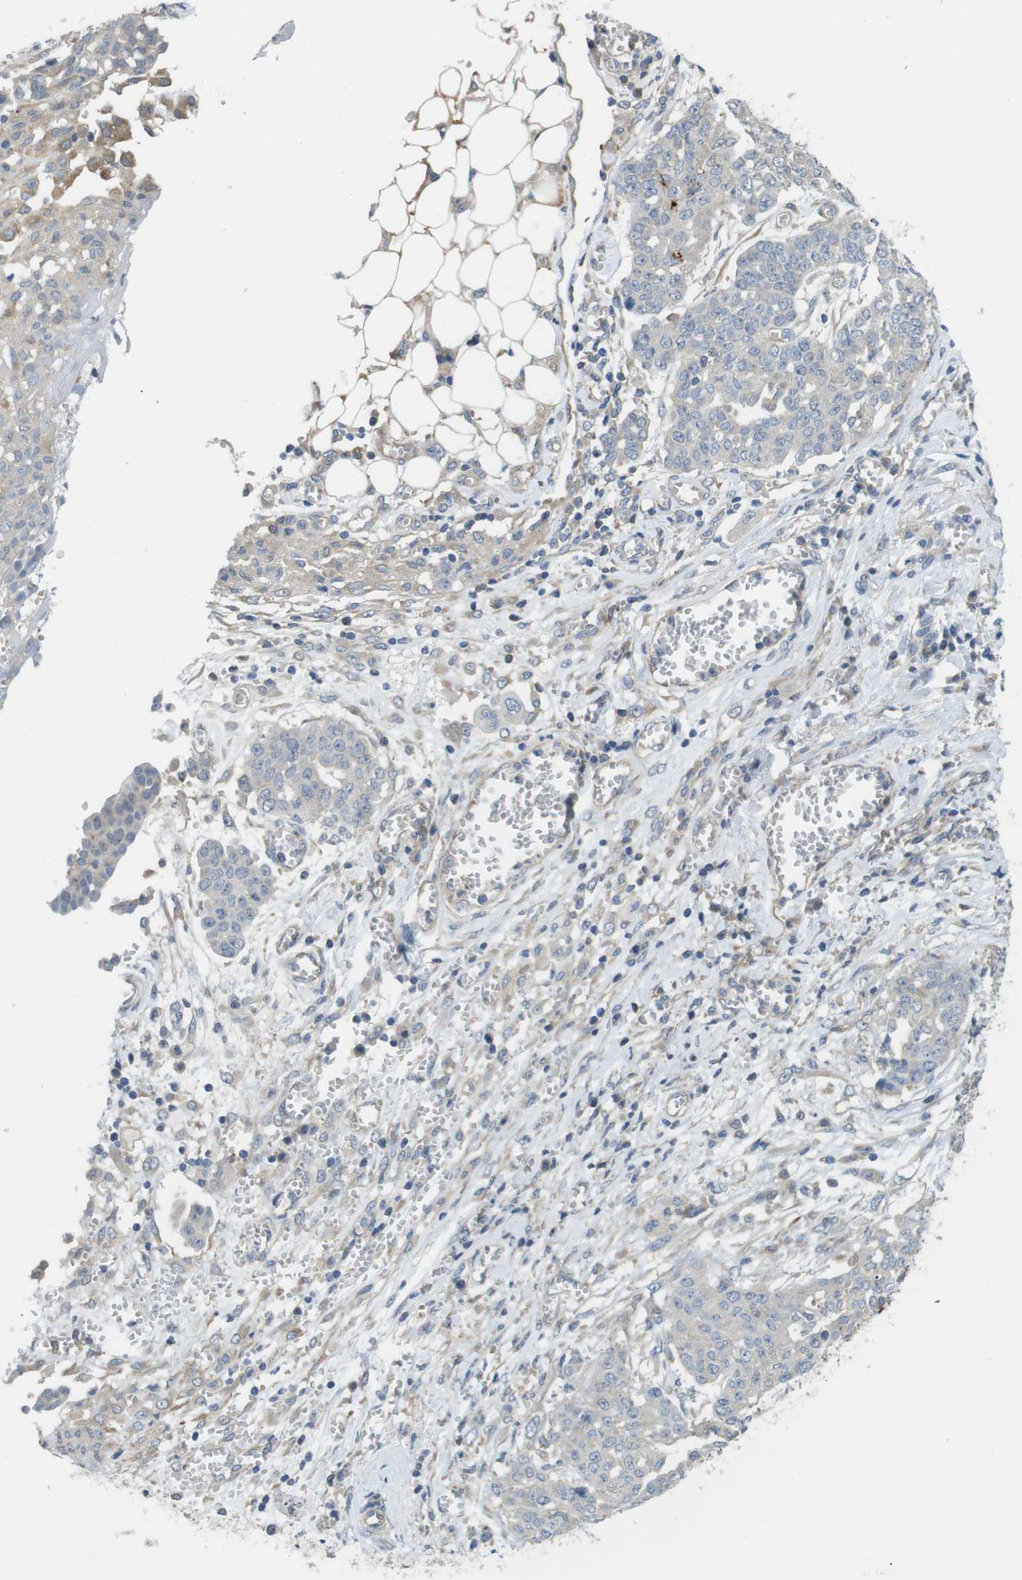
{"staining": {"intensity": "weak", "quantity": "25%-75%", "location": "cytoplasmic/membranous"}, "tissue": "ovarian cancer", "cell_type": "Tumor cells", "image_type": "cancer", "snomed": [{"axis": "morphology", "description": "Cystadenocarcinoma, serous, NOS"}, {"axis": "topography", "description": "Soft tissue"}, {"axis": "topography", "description": "Ovary"}], "caption": "Immunohistochemical staining of ovarian cancer (serous cystadenocarcinoma) displays low levels of weak cytoplasmic/membranous protein positivity in about 25%-75% of tumor cells.", "gene": "ABHD15", "patient": {"sex": "female", "age": 57}}